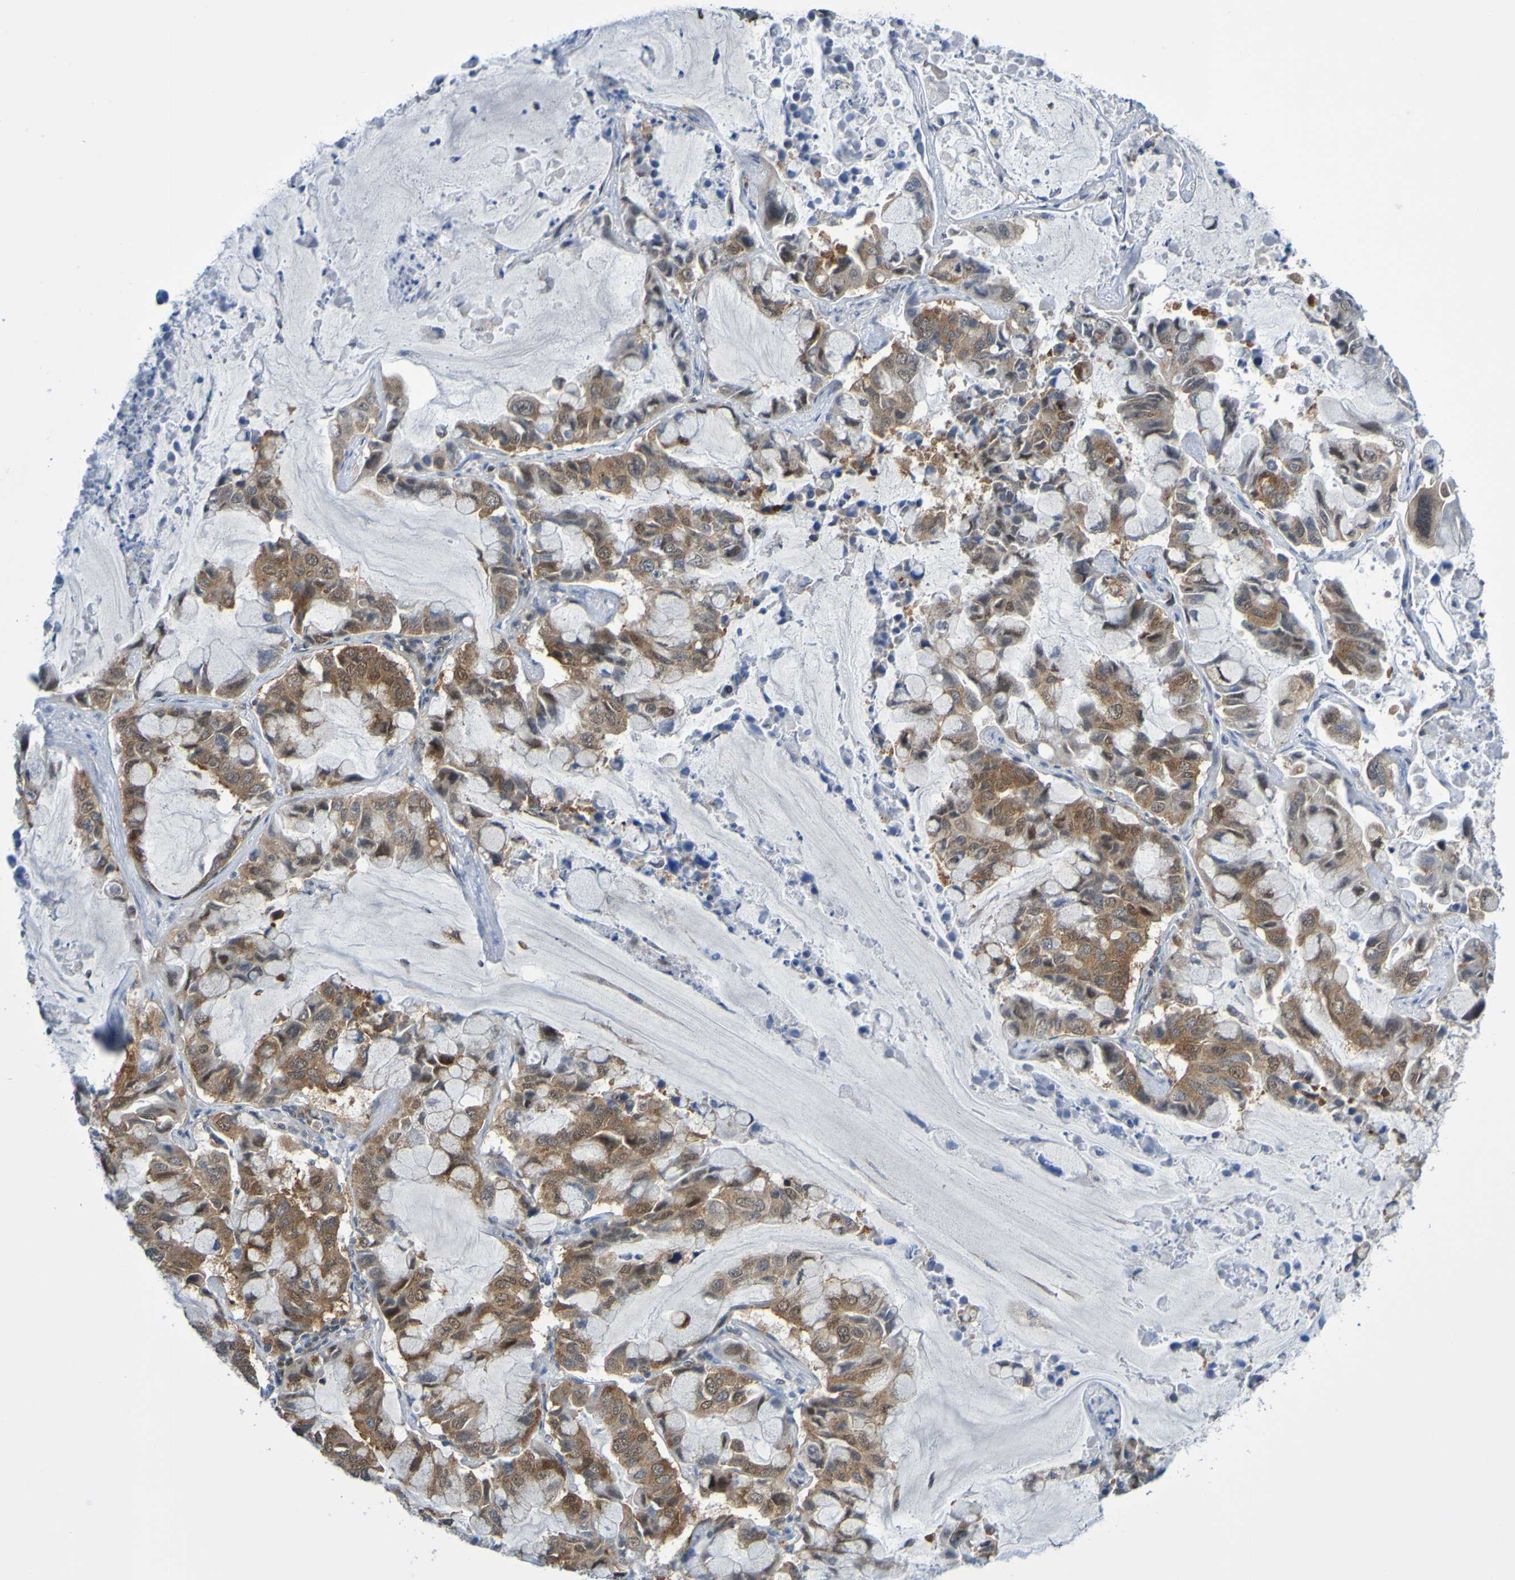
{"staining": {"intensity": "moderate", "quantity": ">75%", "location": "cytoplasmic/membranous"}, "tissue": "lung cancer", "cell_type": "Tumor cells", "image_type": "cancer", "snomed": [{"axis": "morphology", "description": "Adenocarcinoma, NOS"}, {"axis": "topography", "description": "Lung"}], "caption": "A photomicrograph of human lung adenocarcinoma stained for a protein reveals moderate cytoplasmic/membranous brown staining in tumor cells.", "gene": "ATIC", "patient": {"sex": "male", "age": 64}}